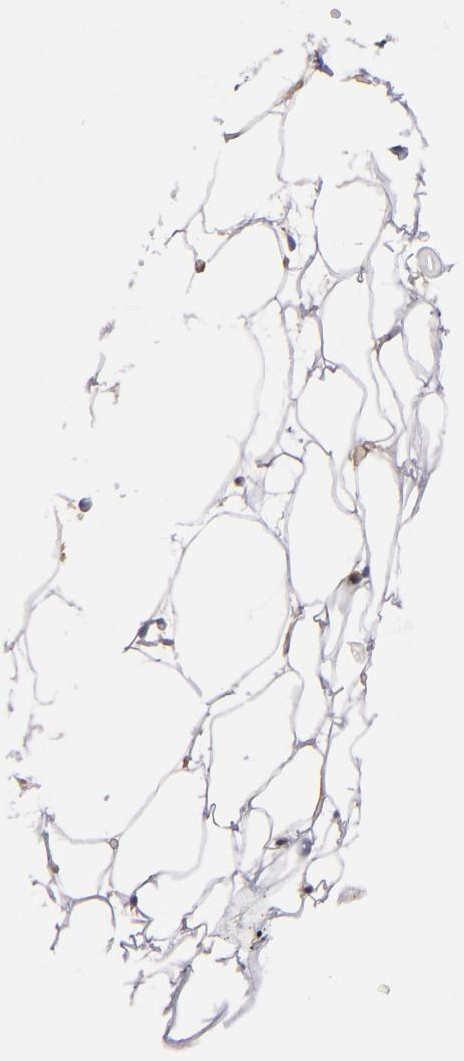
{"staining": {"intensity": "negative", "quantity": "none", "location": "none"}, "tissue": "adipose tissue", "cell_type": "Adipocytes", "image_type": "normal", "snomed": [{"axis": "morphology", "description": "Normal tissue, NOS"}, {"axis": "topography", "description": "Breast"}], "caption": "Protein analysis of benign adipose tissue shows no significant positivity in adipocytes.", "gene": "ESYT2", "patient": {"sex": "female", "age": 22}}